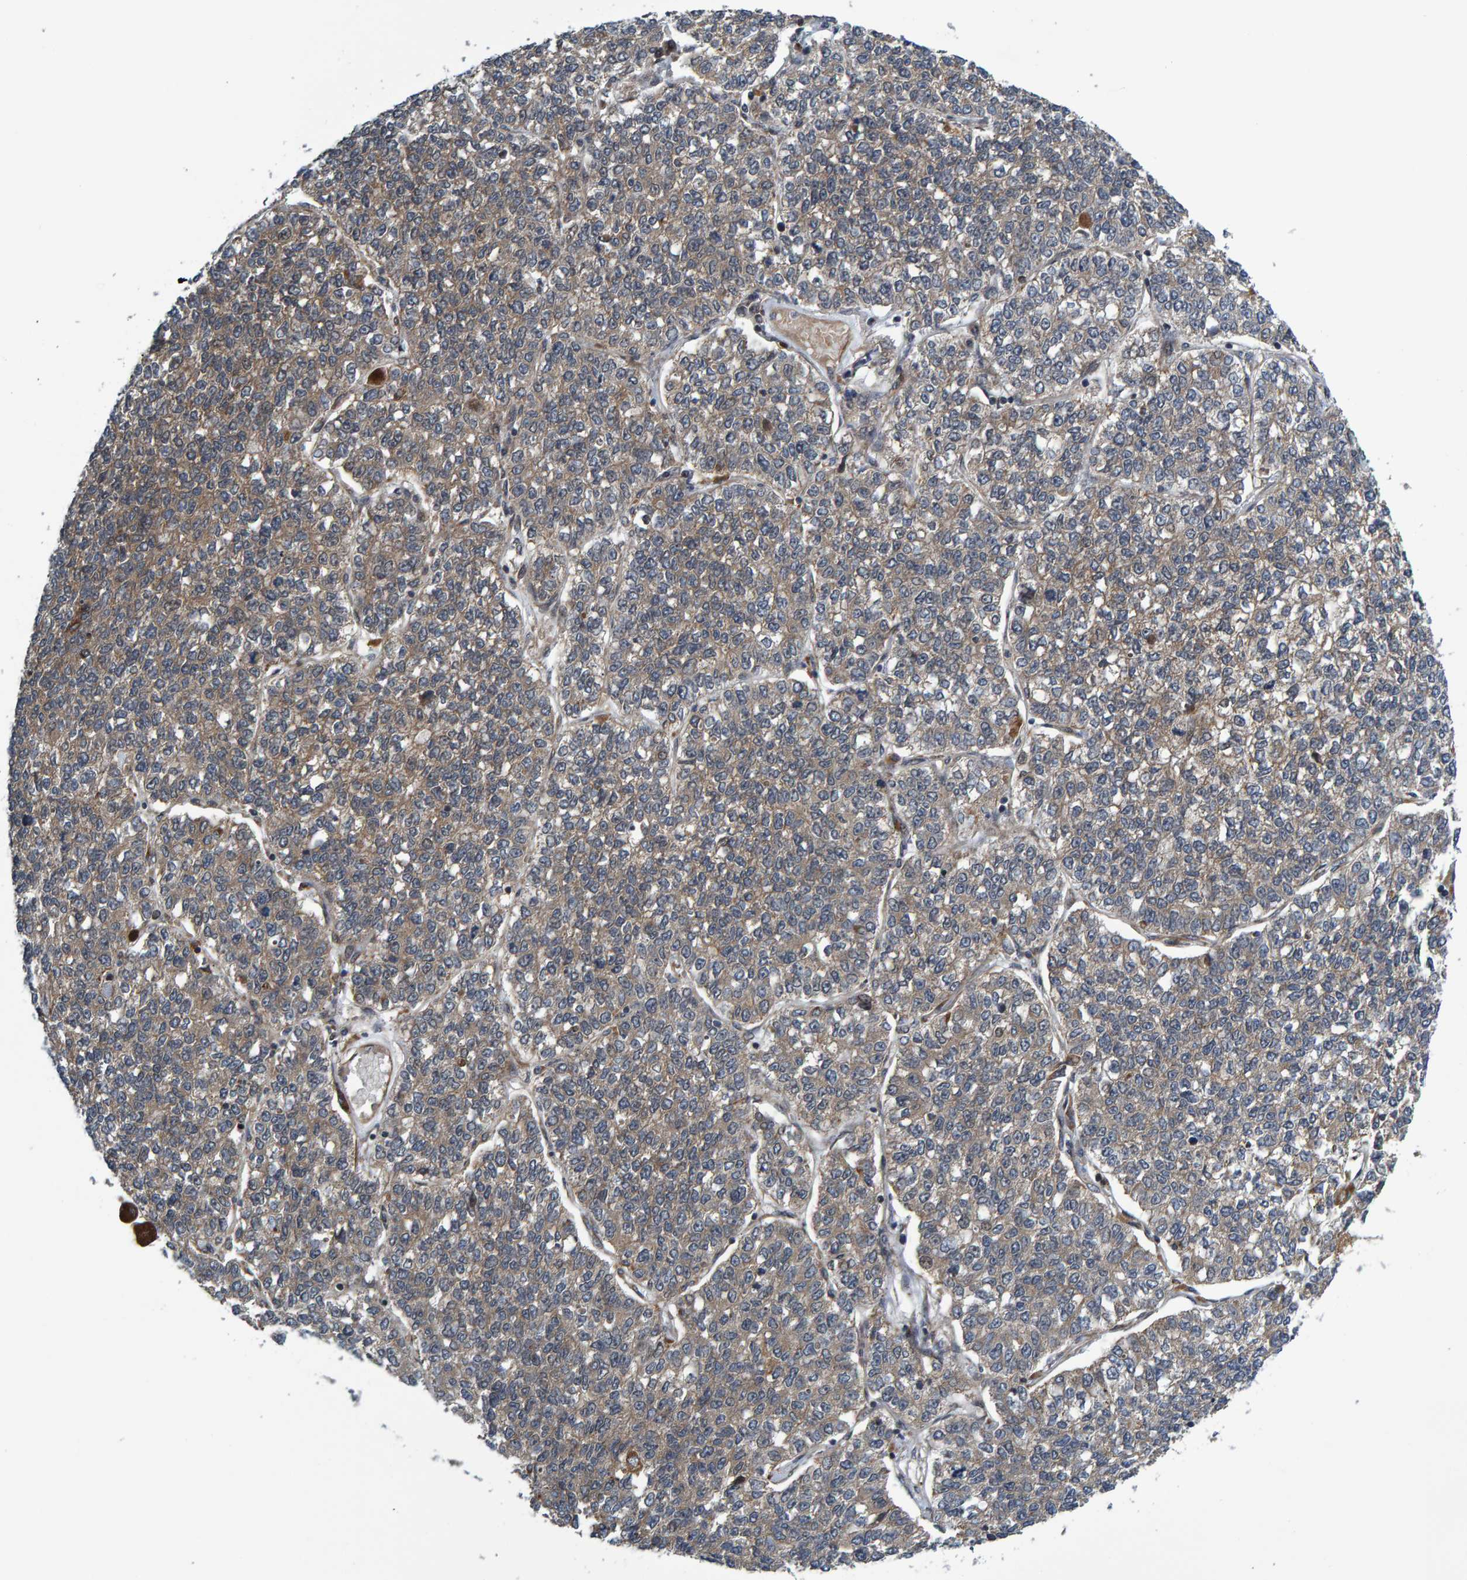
{"staining": {"intensity": "weak", "quantity": ">75%", "location": "cytoplasmic/membranous"}, "tissue": "lung cancer", "cell_type": "Tumor cells", "image_type": "cancer", "snomed": [{"axis": "morphology", "description": "Adenocarcinoma, NOS"}, {"axis": "topography", "description": "Lung"}], "caption": "Brown immunohistochemical staining in human lung cancer displays weak cytoplasmic/membranous expression in approximately >75% of tumor cells. Nuclei are stained in blue.", "gene": "ATP6V1H", "patient": {"sex": "male", "age": 49}}